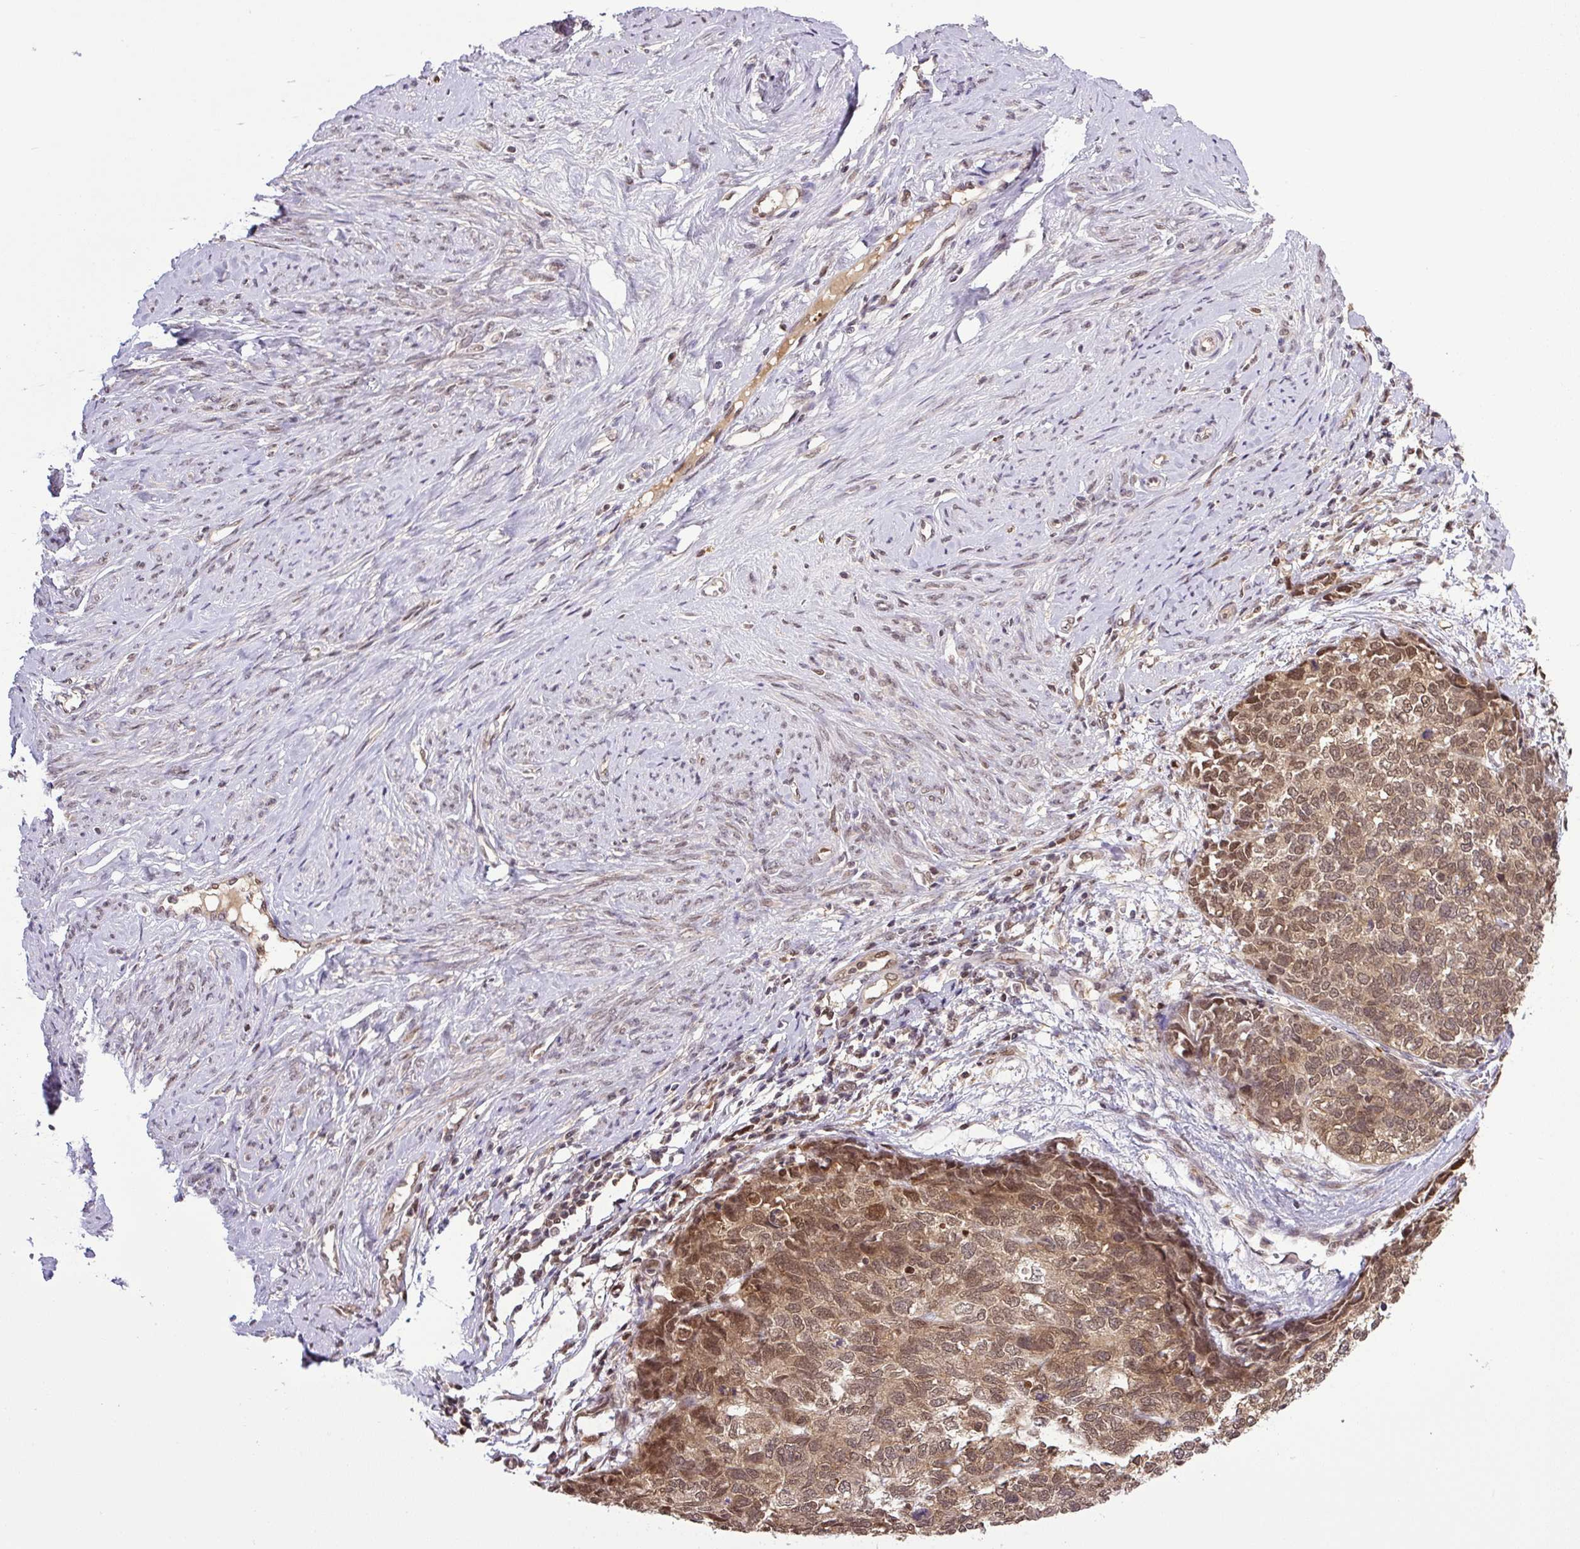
{"staining": {"intensity": "moderate", "quantity": ">75%", "location": "cytoplasmic/membranous,nuclear"}, "tissue": "cervical cancer", "cell_type": "Tumor cells", "image_type": "cancer", "snomed": [{"axis": "morphology", "description": "Squamous cell carcinoma, NOS"}, {"axis": "topography", "description": "Cervix"}], "caption": "IHC histopathology image of neoplastic tissue: human cervical cancer stained using IHC reveals medium levels of moderate protein expression localized specifically in the cytoplasmic/membranous and nuclear of tumor cells, appearing as a cytoplasmic/membranous and nuclear brown color.", "gene": "SGTA", "patient": {"sex": "female", "age": 63}}